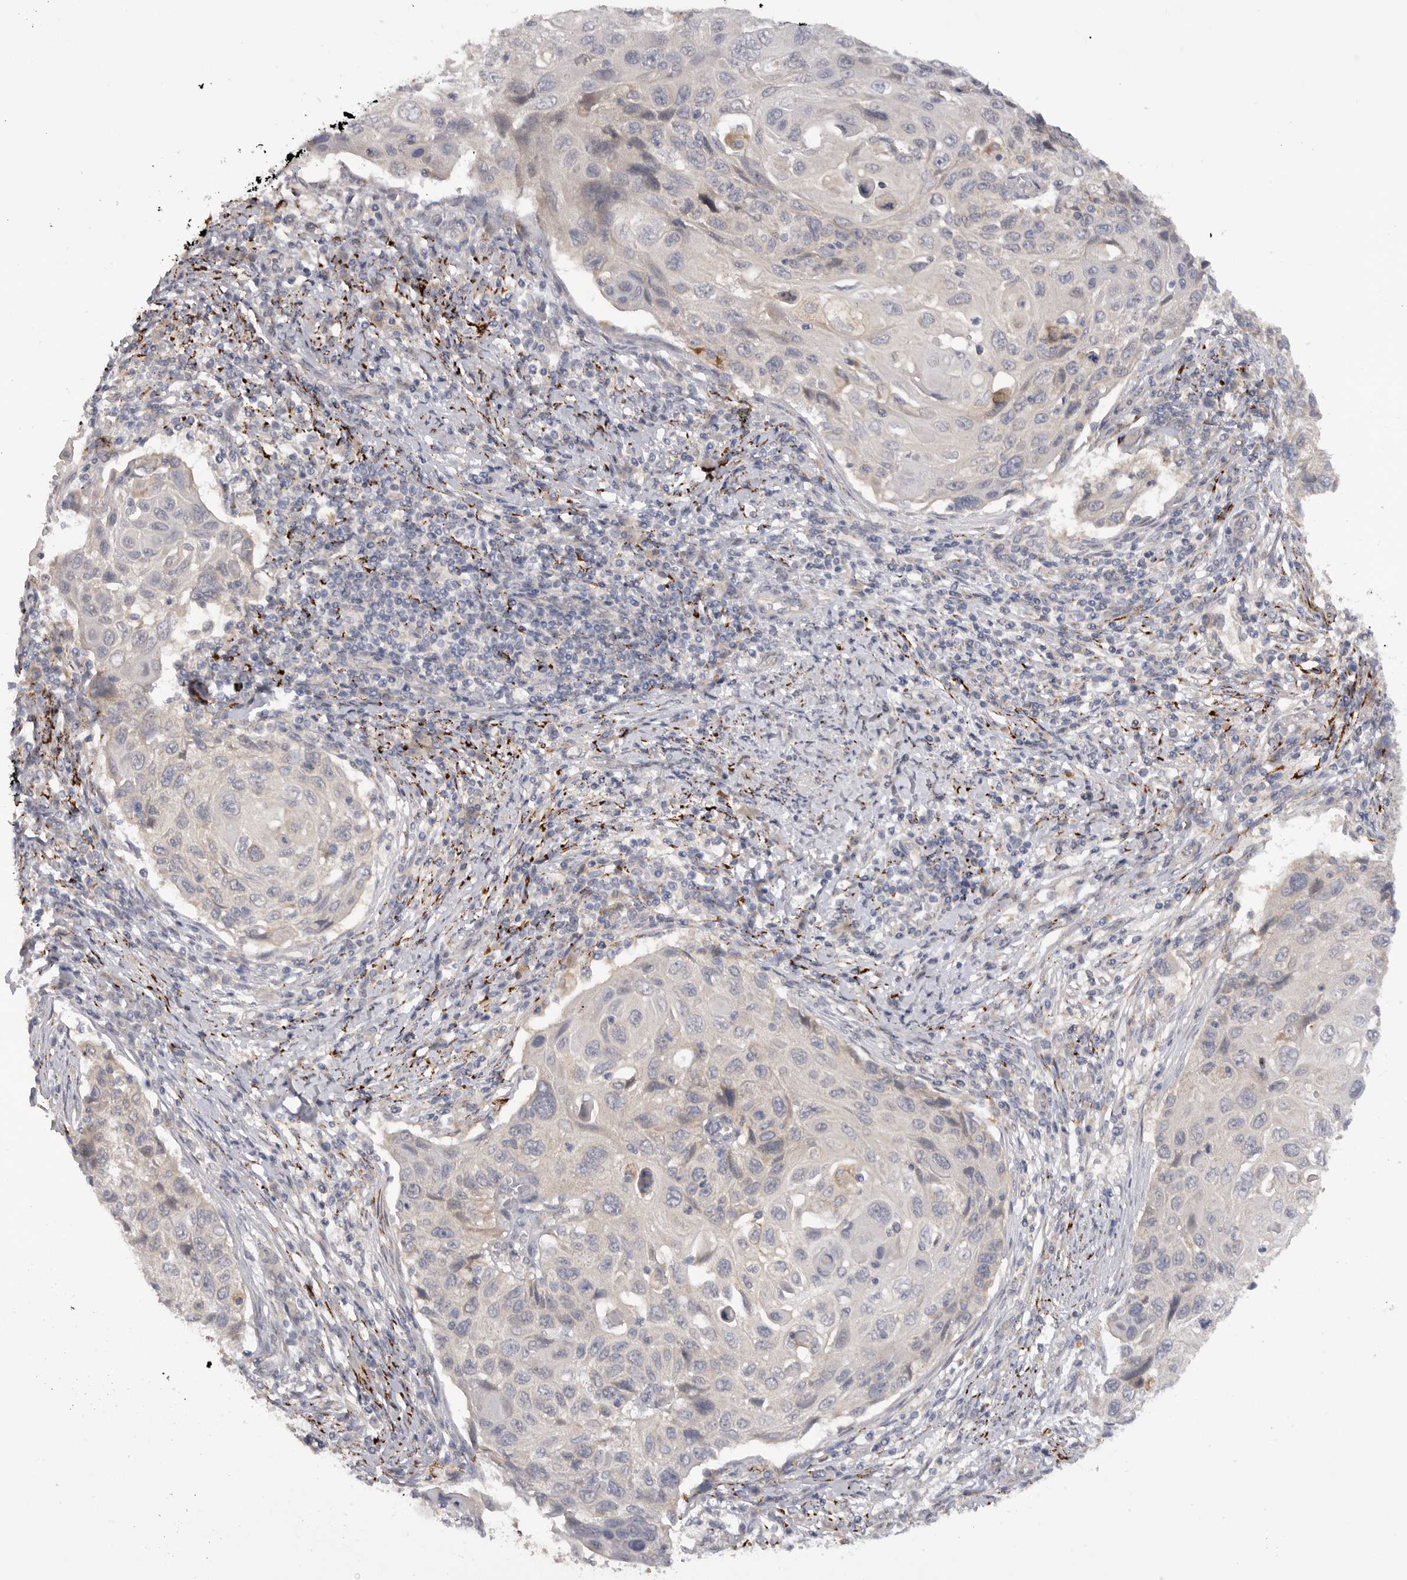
{"staining": {"intensity": "negative", "quantity": "none", "location": "none"}, "tissue": "cervical cancer", "cell_type": "Tumor cells", "image_type": "cancer", "snomed": [{"axis": "morphology", "description": "Squamous cell carcinoma, NOS"}, {"axis": "topography", "description": "Cervix"}], "caption": "Immunohistochemistry (IHC) of cervical cancer (squamous cell carcinoma) demonstrates no positivity in tumor cells. The staining is performed using DAB brown chromogen with nuclei counter-stained in using hematoxylin.", "gene": "DHDDS", "patient": {"sex": "female", "age": 70}}